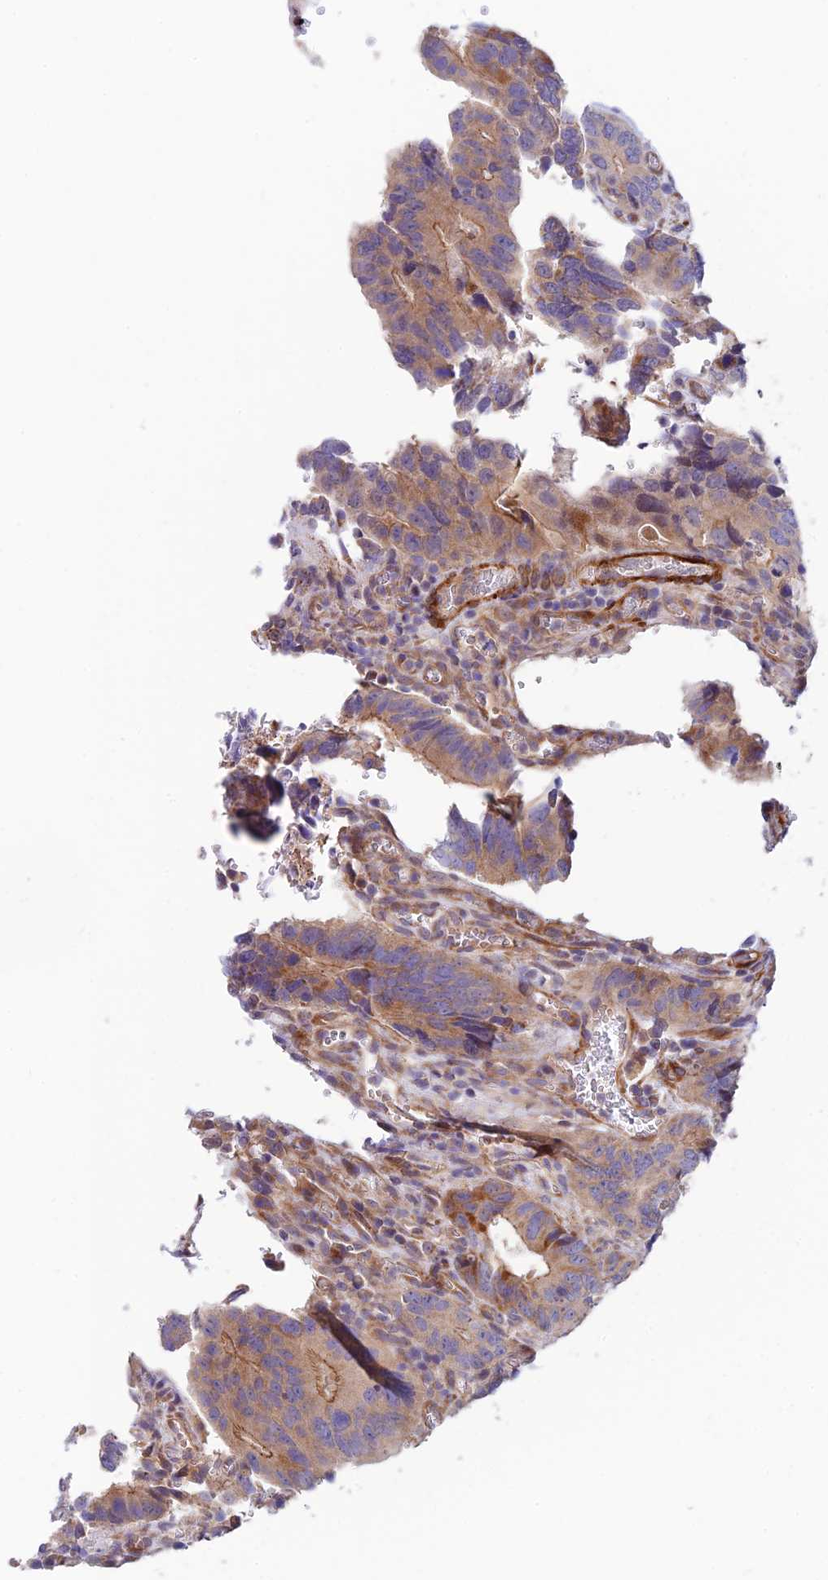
{"staining": {"intensity": "moderate", "quantity": ">75%", "location": "cytoplasmic/membranous"}, "tissue": "colorectal cancer", "cell_type": "Tumor cells", "image_type": "cancer", "snomed": [{"axis": "morphology", "description": "Adenocarcinoma, NOS"}, {"axis": "topography", "description": "Colon"}], "caption": "Human adenocarcinoma (colorectal) stained with a brown dye shows moderate cytoplasmic/membranous positive expression in about >75% of tumor cells.", "gene": "ANKRD50", "patient": {"sex": "male", "age": 84}}